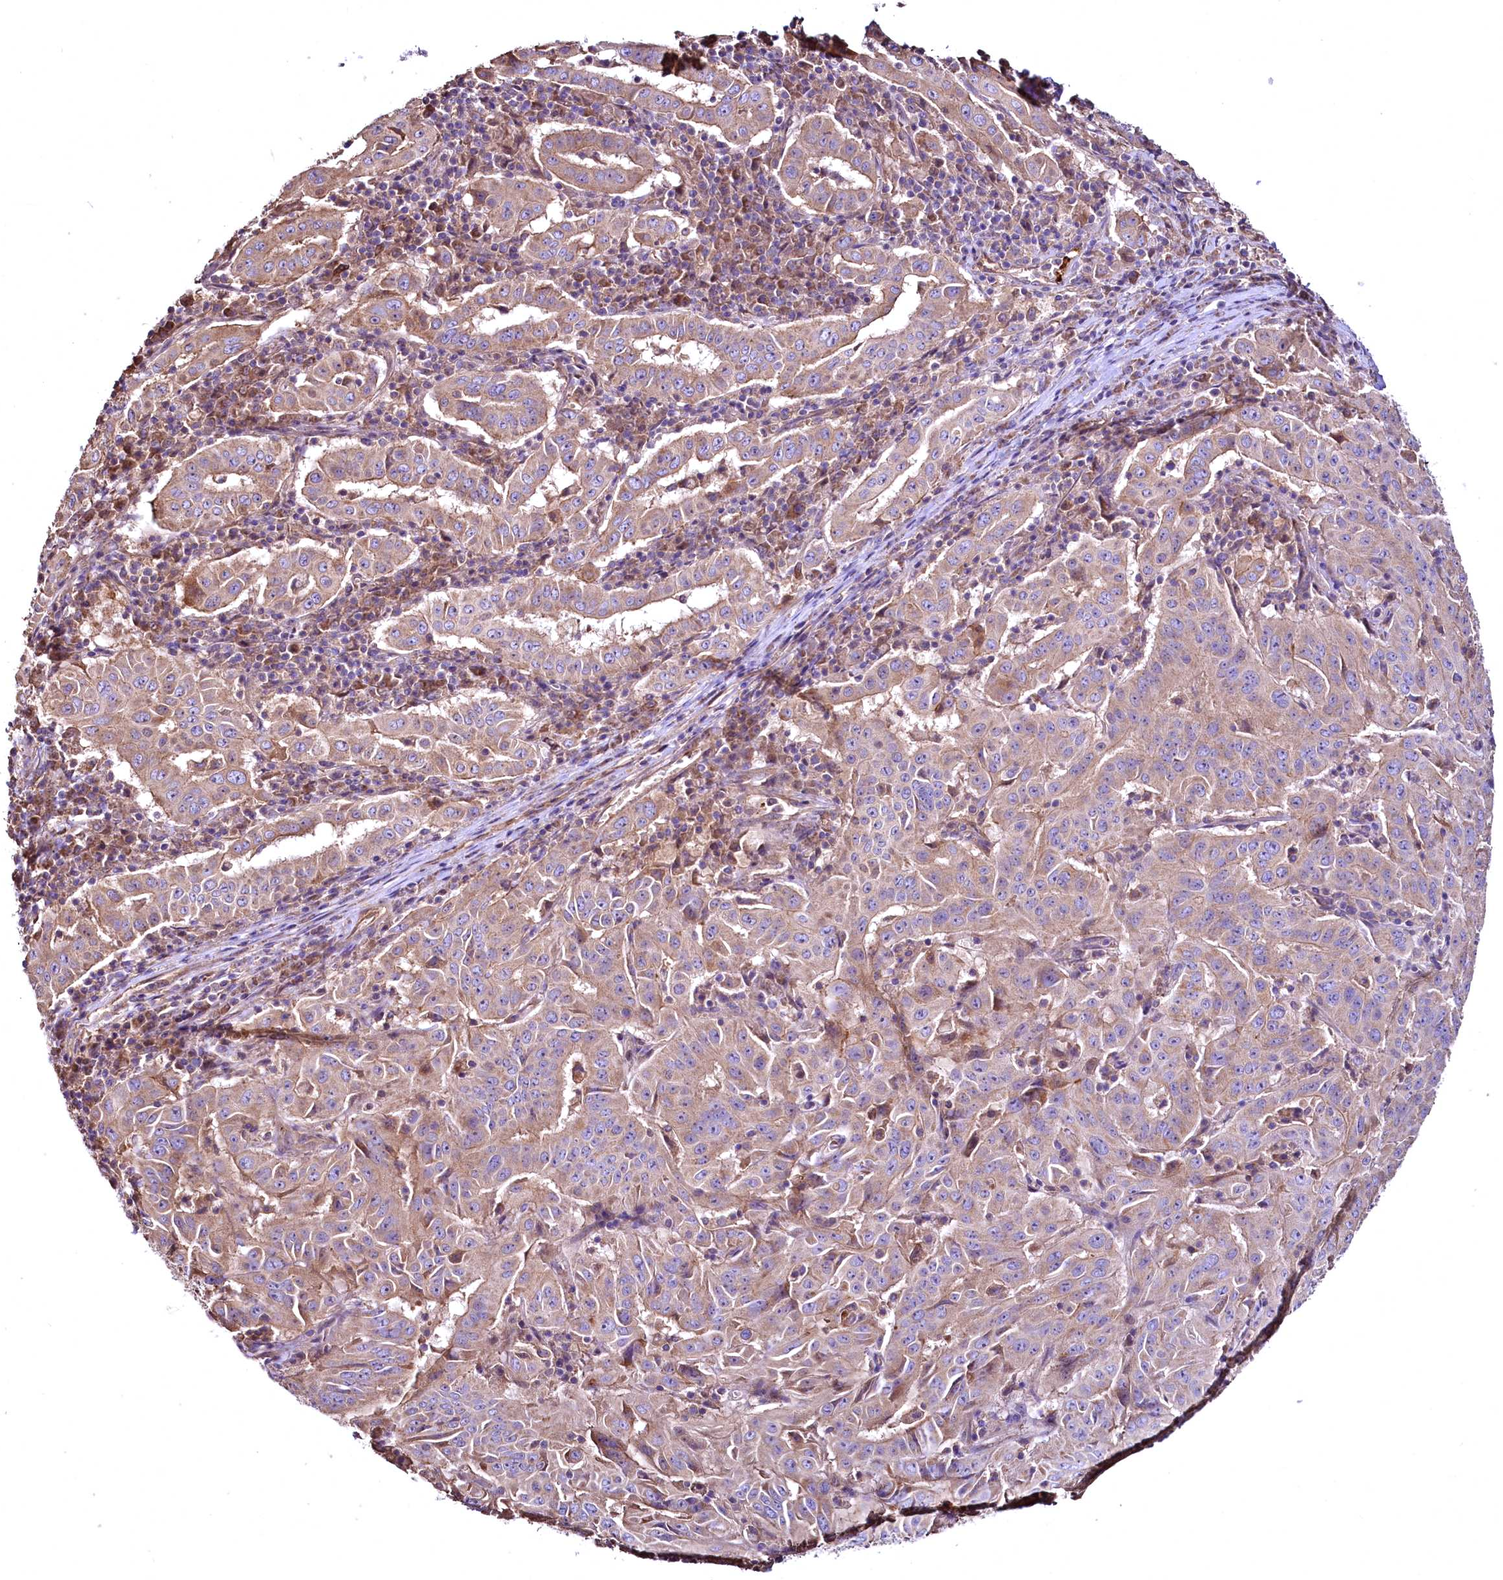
{"staining": {"intensity": "moderate", "quantity": ">75%", "location": "cytoplasmic/membranous"}, "tissue": "pancreatic cancer", "cell_type": "Tumor cells", "image_type": "cancer", "snomed": [{"axis": "morphology", "description": "Adenocarcinoma, NOS"}, {"axis": "topography", "description": "Pancreas"}], "caption": "Adenocarcinoma (pancreatic) stained for a protein reveals moderate cytoplasmic/membranous positivity in tumor cells.", "gene": "TBCEL", "patient": {"sex": "male", "age": 63}}